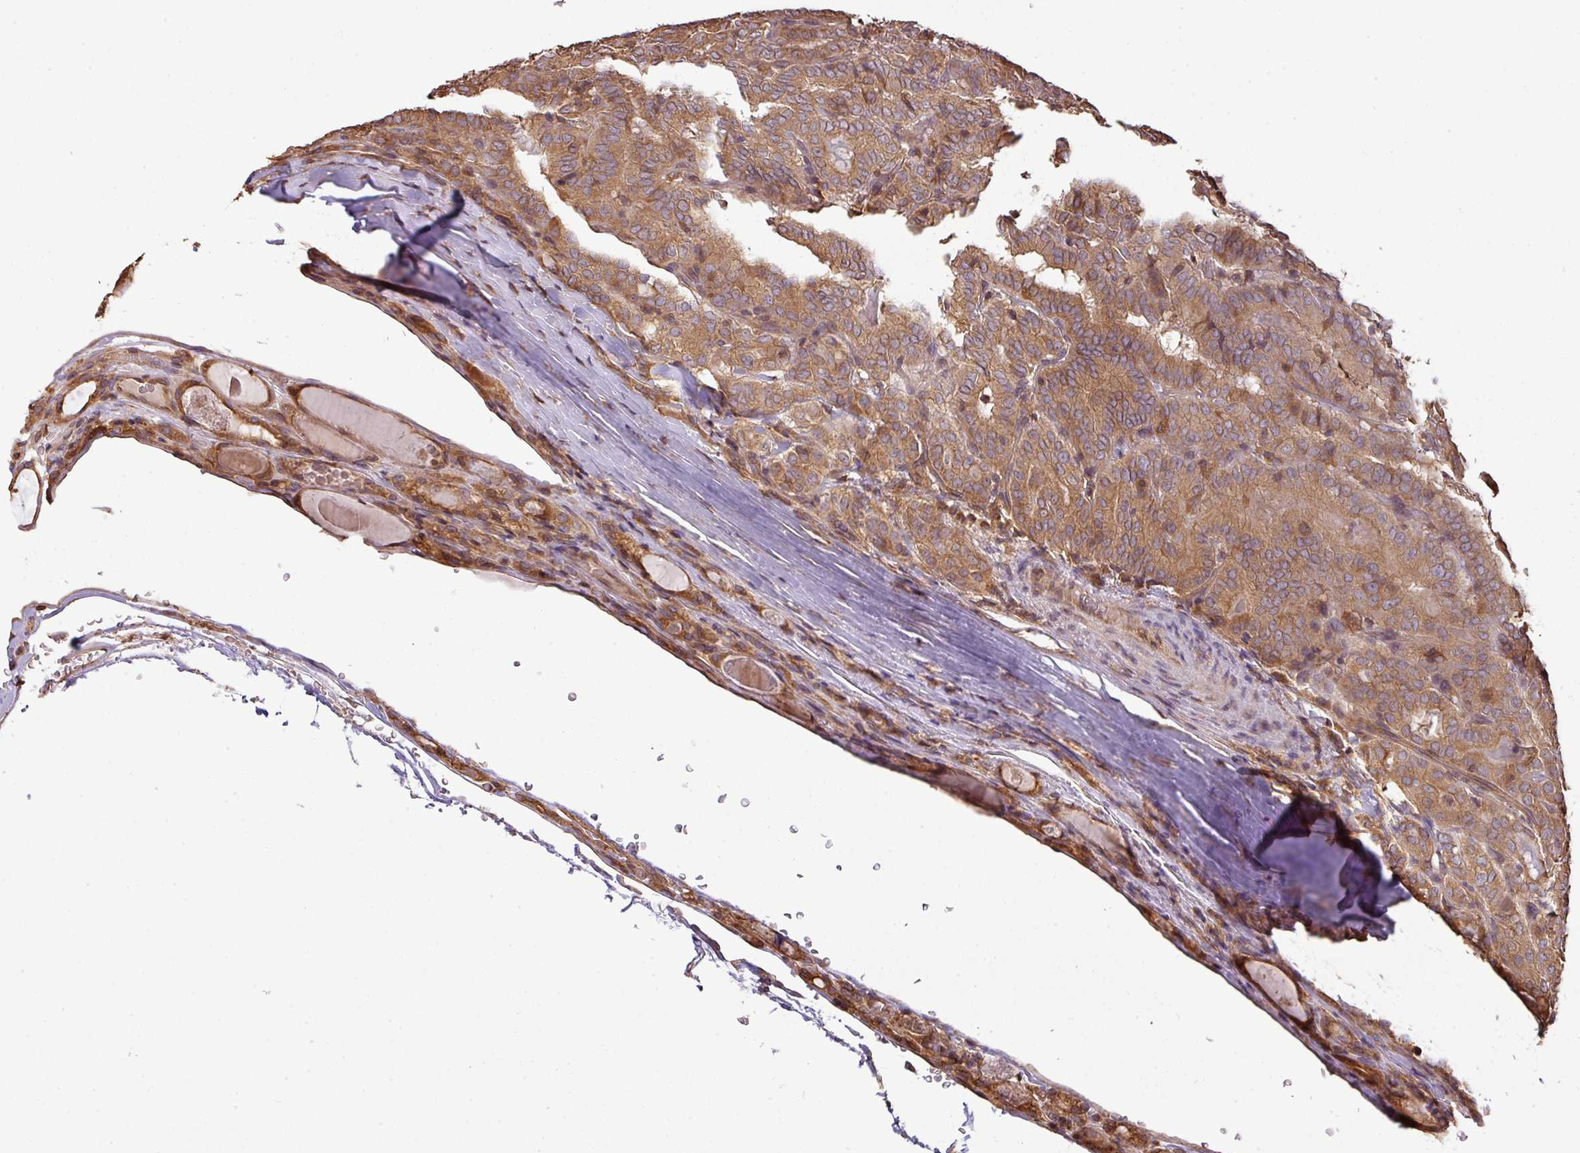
{"staining": {"intensity": "moderate", "quantity": ">75%", "location": "cytoplasmic/membranous"}, "tissue": "thyroid cancer", "cell_type": "Tumor cells", "image_type": "cancer", "snomed": [{"axis": "morphology", "description": "Papillary adenocarcinoma, NOS"}, {"axis": "topography", "description": "Thyroid gland"}], "caption": "Human thyroid papillary adenocarcinoma stained for a protein (brown) displays moderate cytoplasmic/membranous positive staining in about >75% of tumor cells.", "gene": "VENTX", "patient": {"sex": "female", "age": 72}}